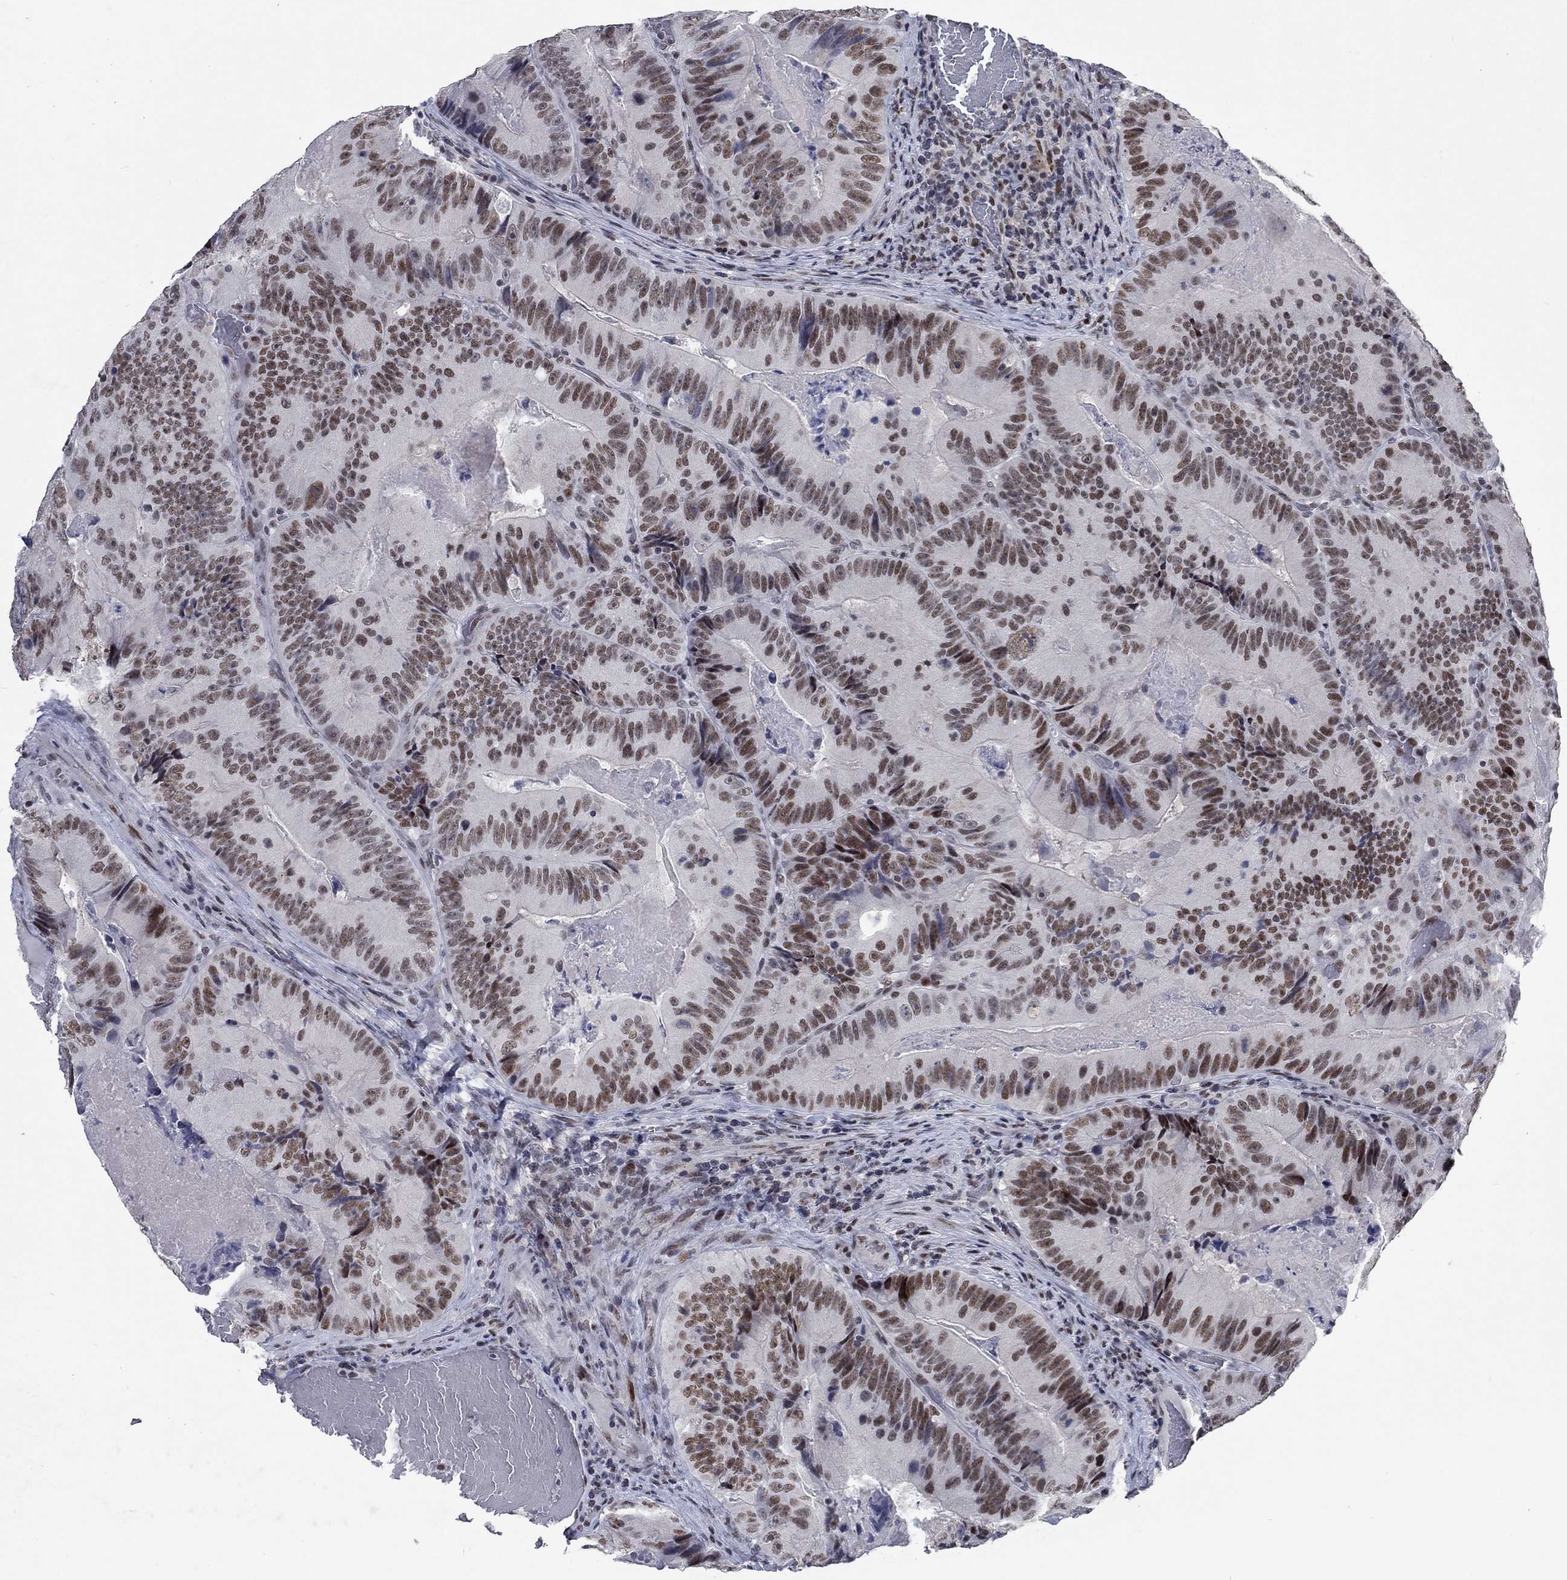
{"staining": {"intensity": "moderate", "quantity": ">75%", "location": "nuclear"}, "tissue": "colorectal cancer", "cell_type": "Tumor cells", "image_type": "cancer", "snomed": [{"axis": "morphology", "description": "Adenocarcinoma, NOS"}, {"axis": "topography", "description": "Colon"}], "caption": "IHC of human colorectal adenocarcinoma displays medium levels of moderate nuclear staining in about >75% of tumor cells.", "gene": "HCFC1", "patient": {"sex": "female", "age": 86}}